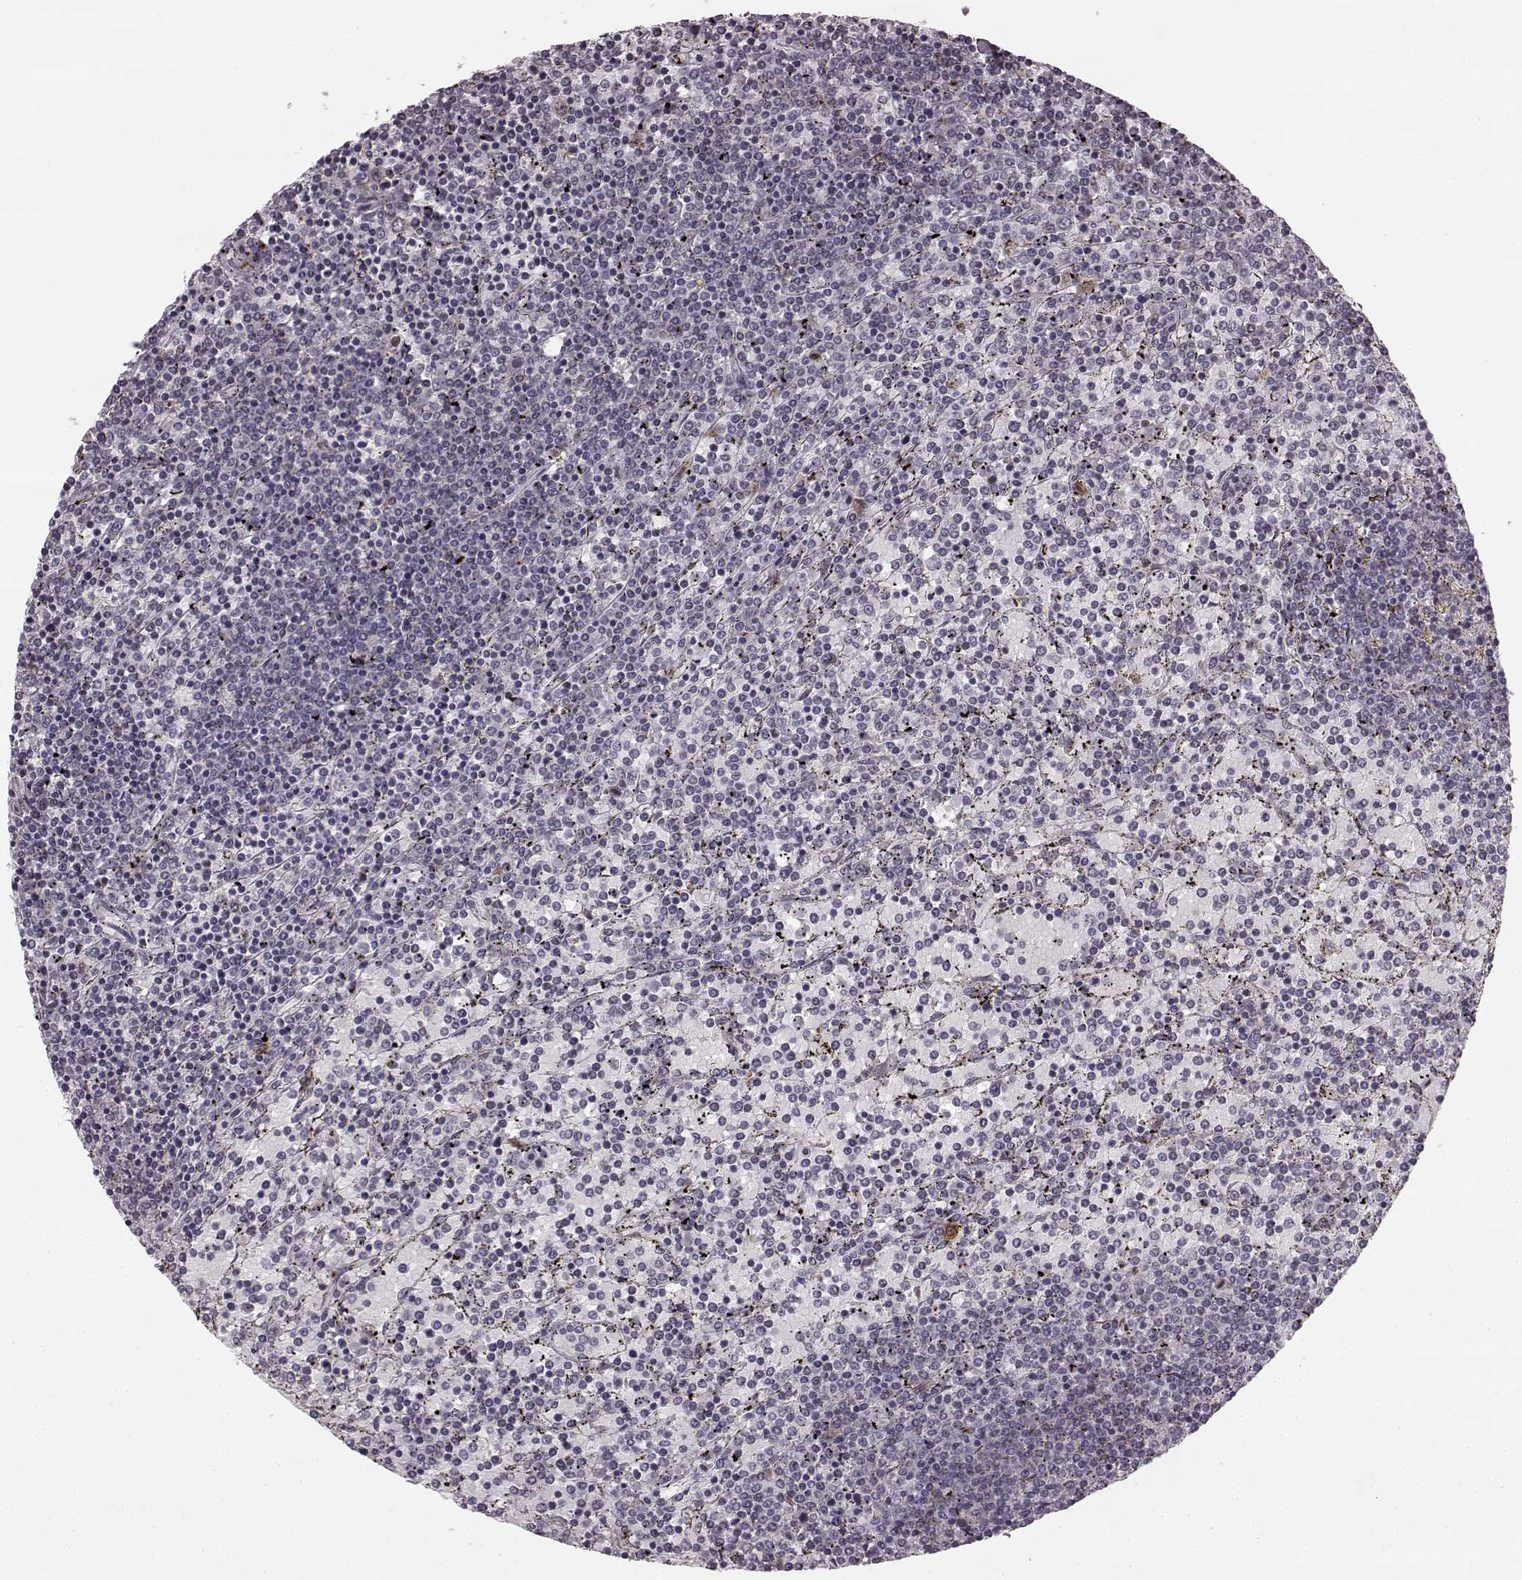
{"staining": {"intensity": "negative", "quantity": "none", "location": "none"}, "tissue": "lymphoma", "cell_type": "Tumor cells", "image_type": "cancer", "snomed": [{"axis": "morphology", "description": "Malignant lymphoma, non-Hodgkin's type, Low grade"}, {"axis": "topography", "description": "Spleen"}], "caption": "A high-resolution micrograph shows immunohistochemistry (IHC) staining of malignant lymphoma, non-Hodgkin's type (low-grade), which displays no significant staining in tumor cells.", "gene": "HMMR", "patient": {"sex": "female", "age": 77}}